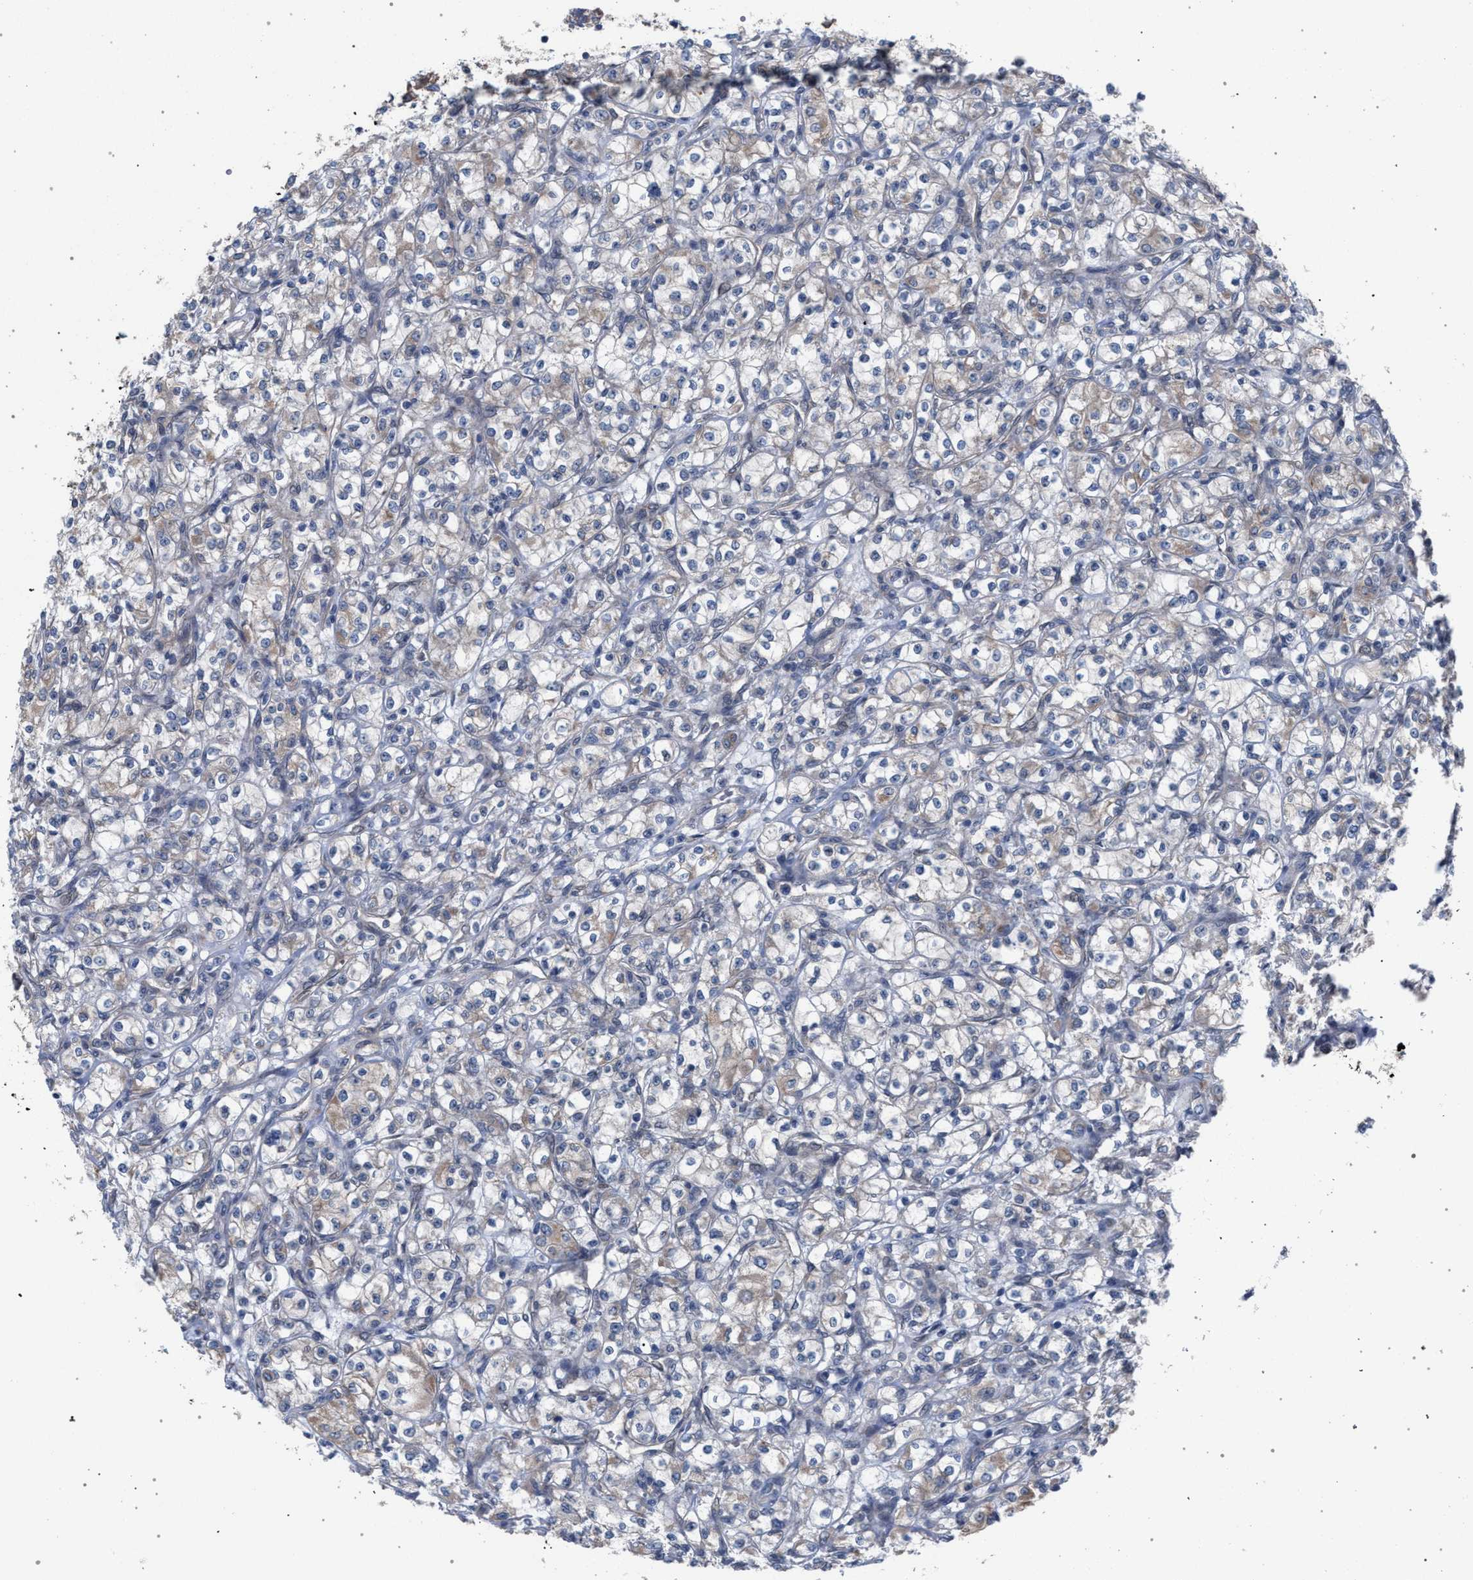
{"staining": {"intensity": "negative", "quantity": "none", "location": "none"}, "tissue": "renal cancer", "cell_type": "Tumor cells", "image_type": "cancer", "snomed": [{"axis": "morphology", "description": "Adenocarcinoma, NOS"}, {"axis": "topography", "description": "Kidney"}], "caption": "Immunohistochemical staining of renal cancer (adenocarcinoma) reveals no significant staining in tumor cells.", "gene": "ARPC5L", "patient": {"sex": "male", "age": 77}}